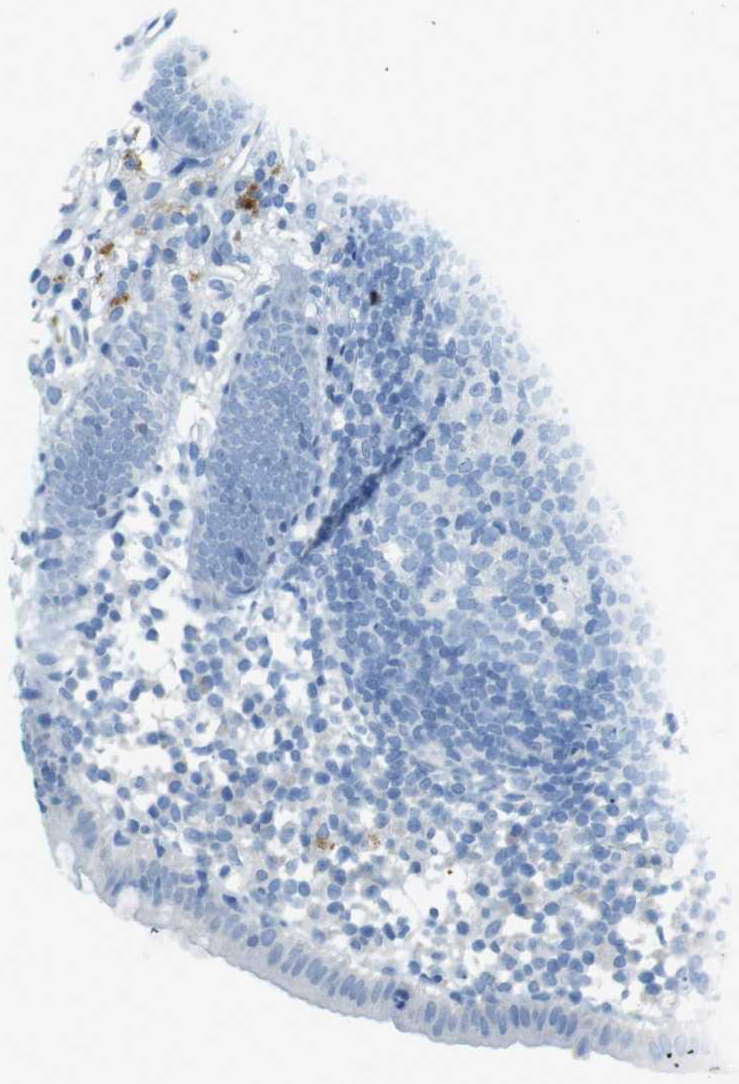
{"staining": {"intensity": "negative", "quantity": "none", "location": "none"}, "tissue": "appendix", "cell_type": "Glandular cells", "image_type": "normal", "snomed": [{"axis": "morphology", "description": "Normal tissue, NOS"}, {"axis": "topography", "description": "Appendix"}], "caption": "Immunohistochemistry of benign appendix displays no positivity in glandular cells. Nuclei are stained in blue.", "gene": "CD320", "patient": {"sex": "female", "age": 20}}